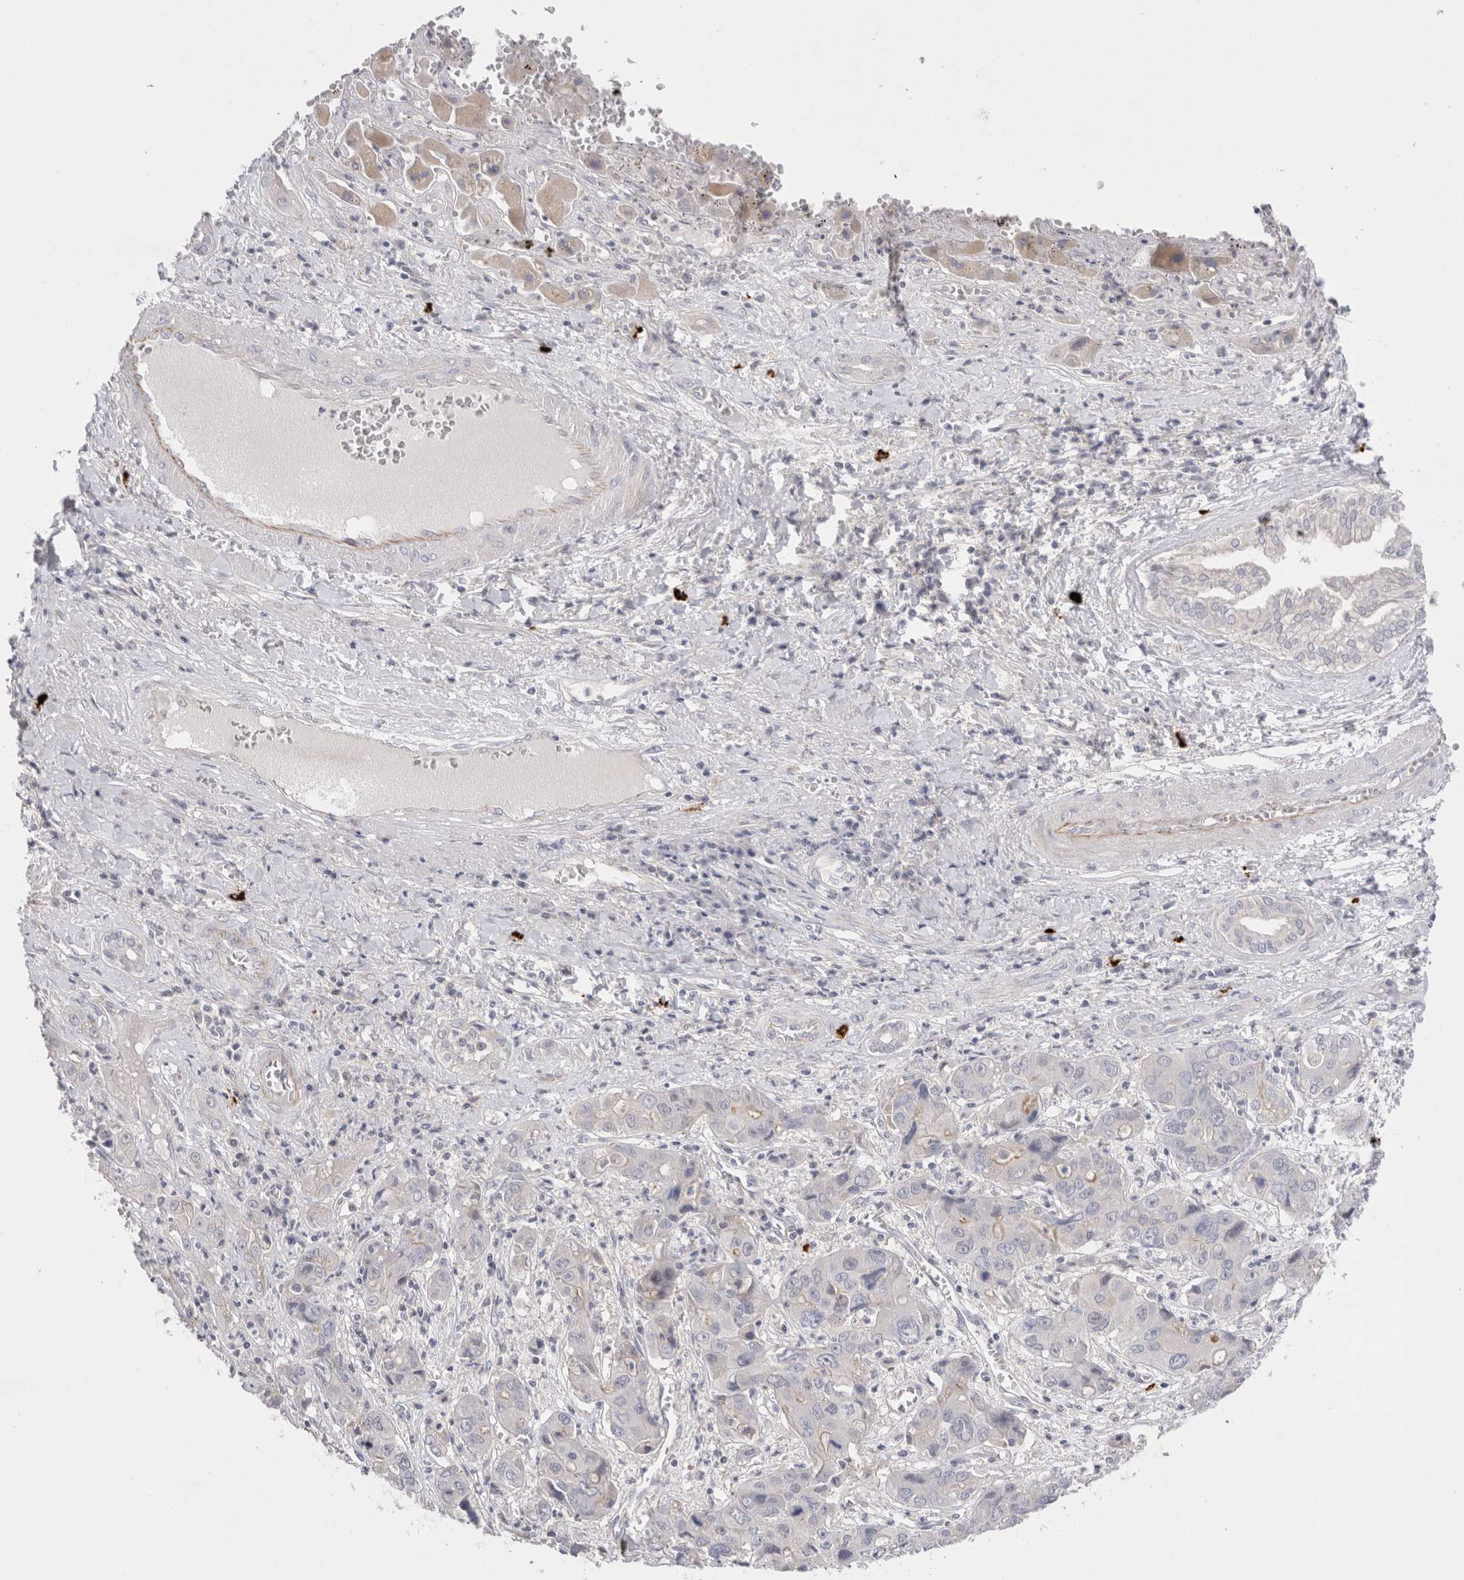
{"staining": {"intensity": "negative", "quantity": "none", "location": "none"}, "tissue": "liver cancer", "cell_type": "Tumor cells", "image_type": "cancer", "snomed": [{"axis": "morphology", "description": "Cholangiocarcinoma"}, {"axis": "topography", "description": "Liver"}], "caption": "IHC of liver cancer (cholangiocarcinoma) demonstrates no staining in tumor cells. Nuclei are stained in blue.", "gene": "SPINK2", "patient": {"sex": "male", "age": 67}}